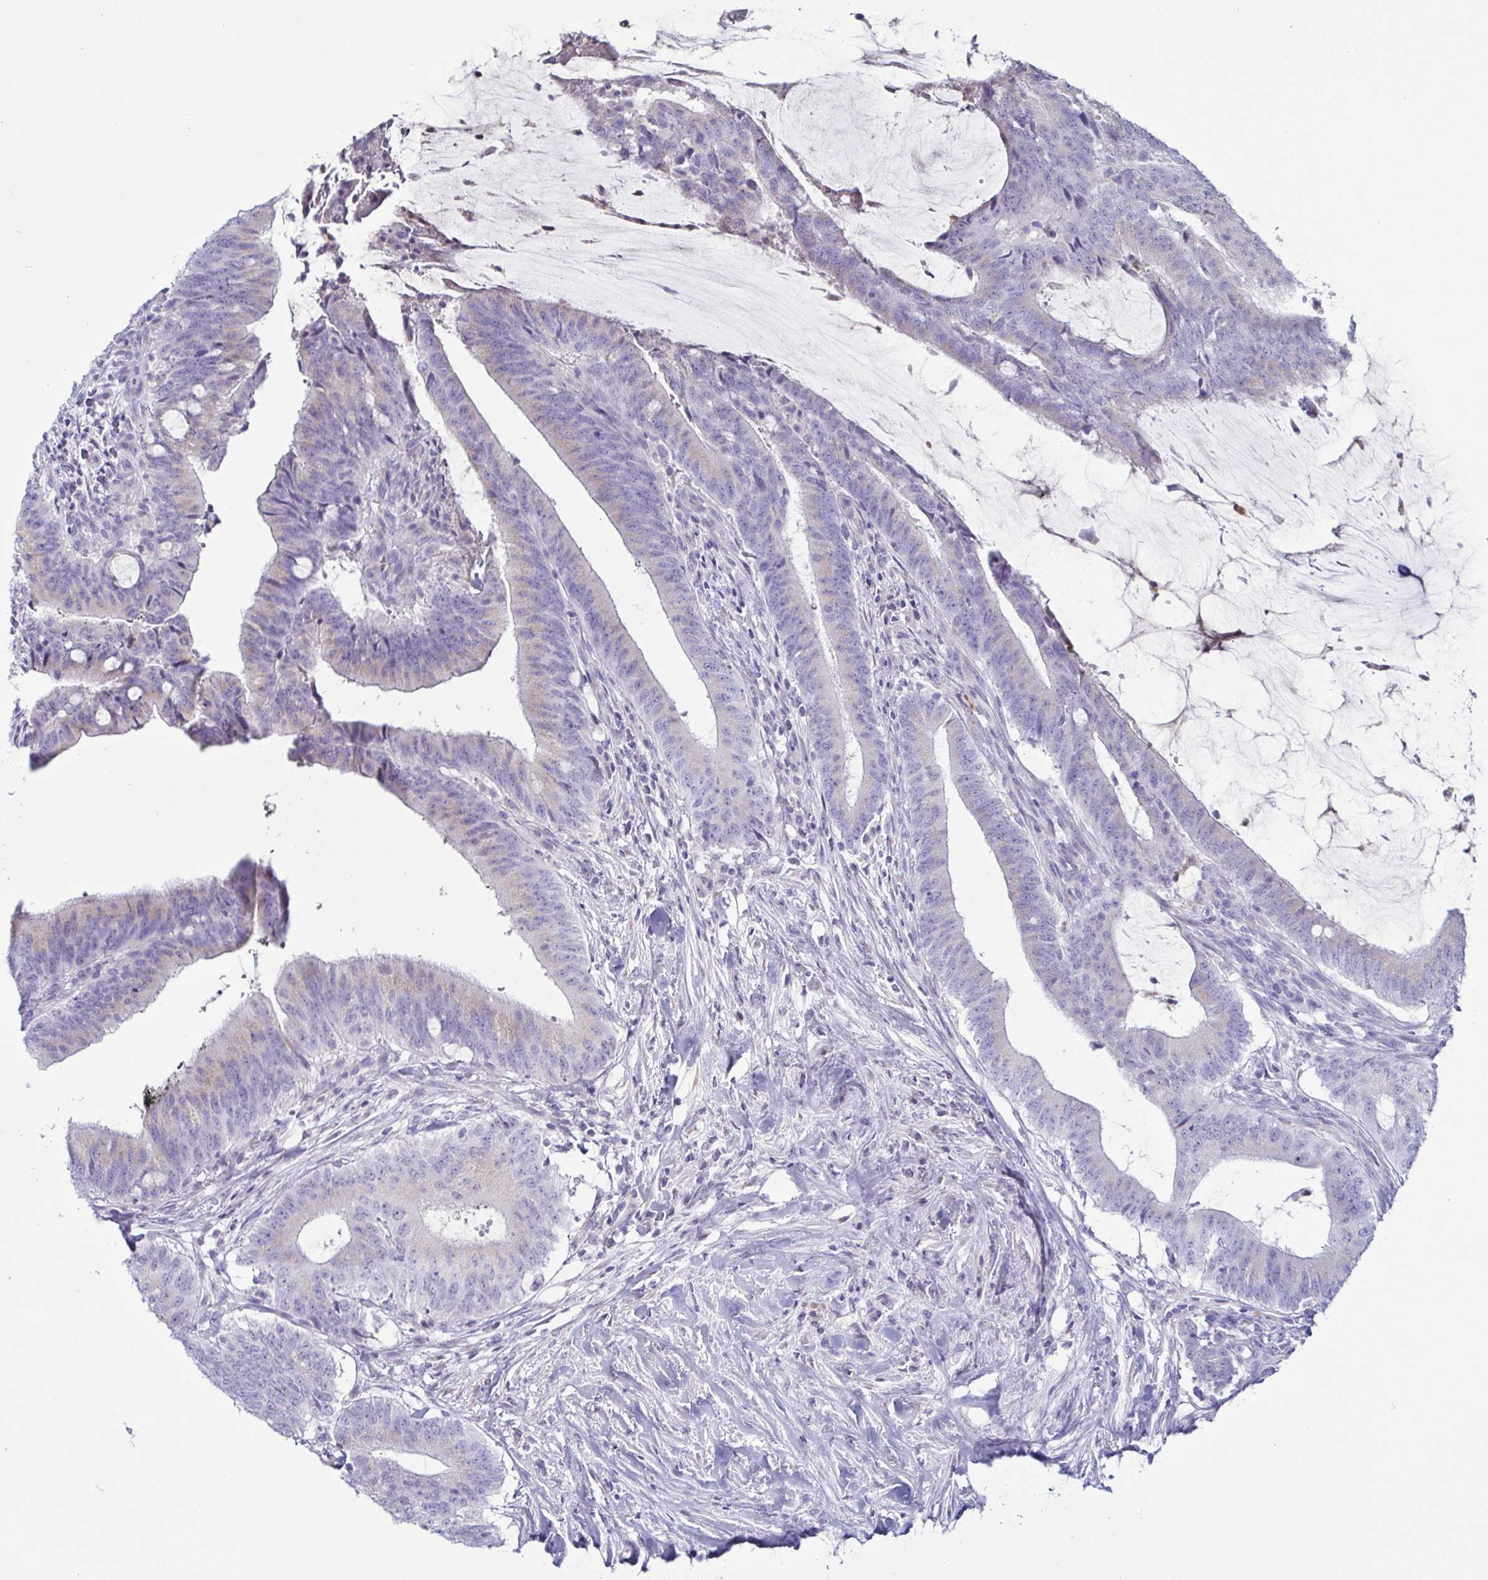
{"staining": {"intensity": "negative", "quantity": "none", "location": "none"}, "tissue": "colorectal cancer", "cell_type": "Tumor cells", "image_type": "cancer", "snomed": [{"axis": "morphology", "description": "Adenocarcinoma, NOS"}, {"axis": "topography", "description": "Colon"}], "caption": "Colorectal cancer stained for a protein using immunohistochemistry (IHC) shows no expression tumor cells.", "gene": "AZU1", "patient": {"sex": "female", "age": 43}}